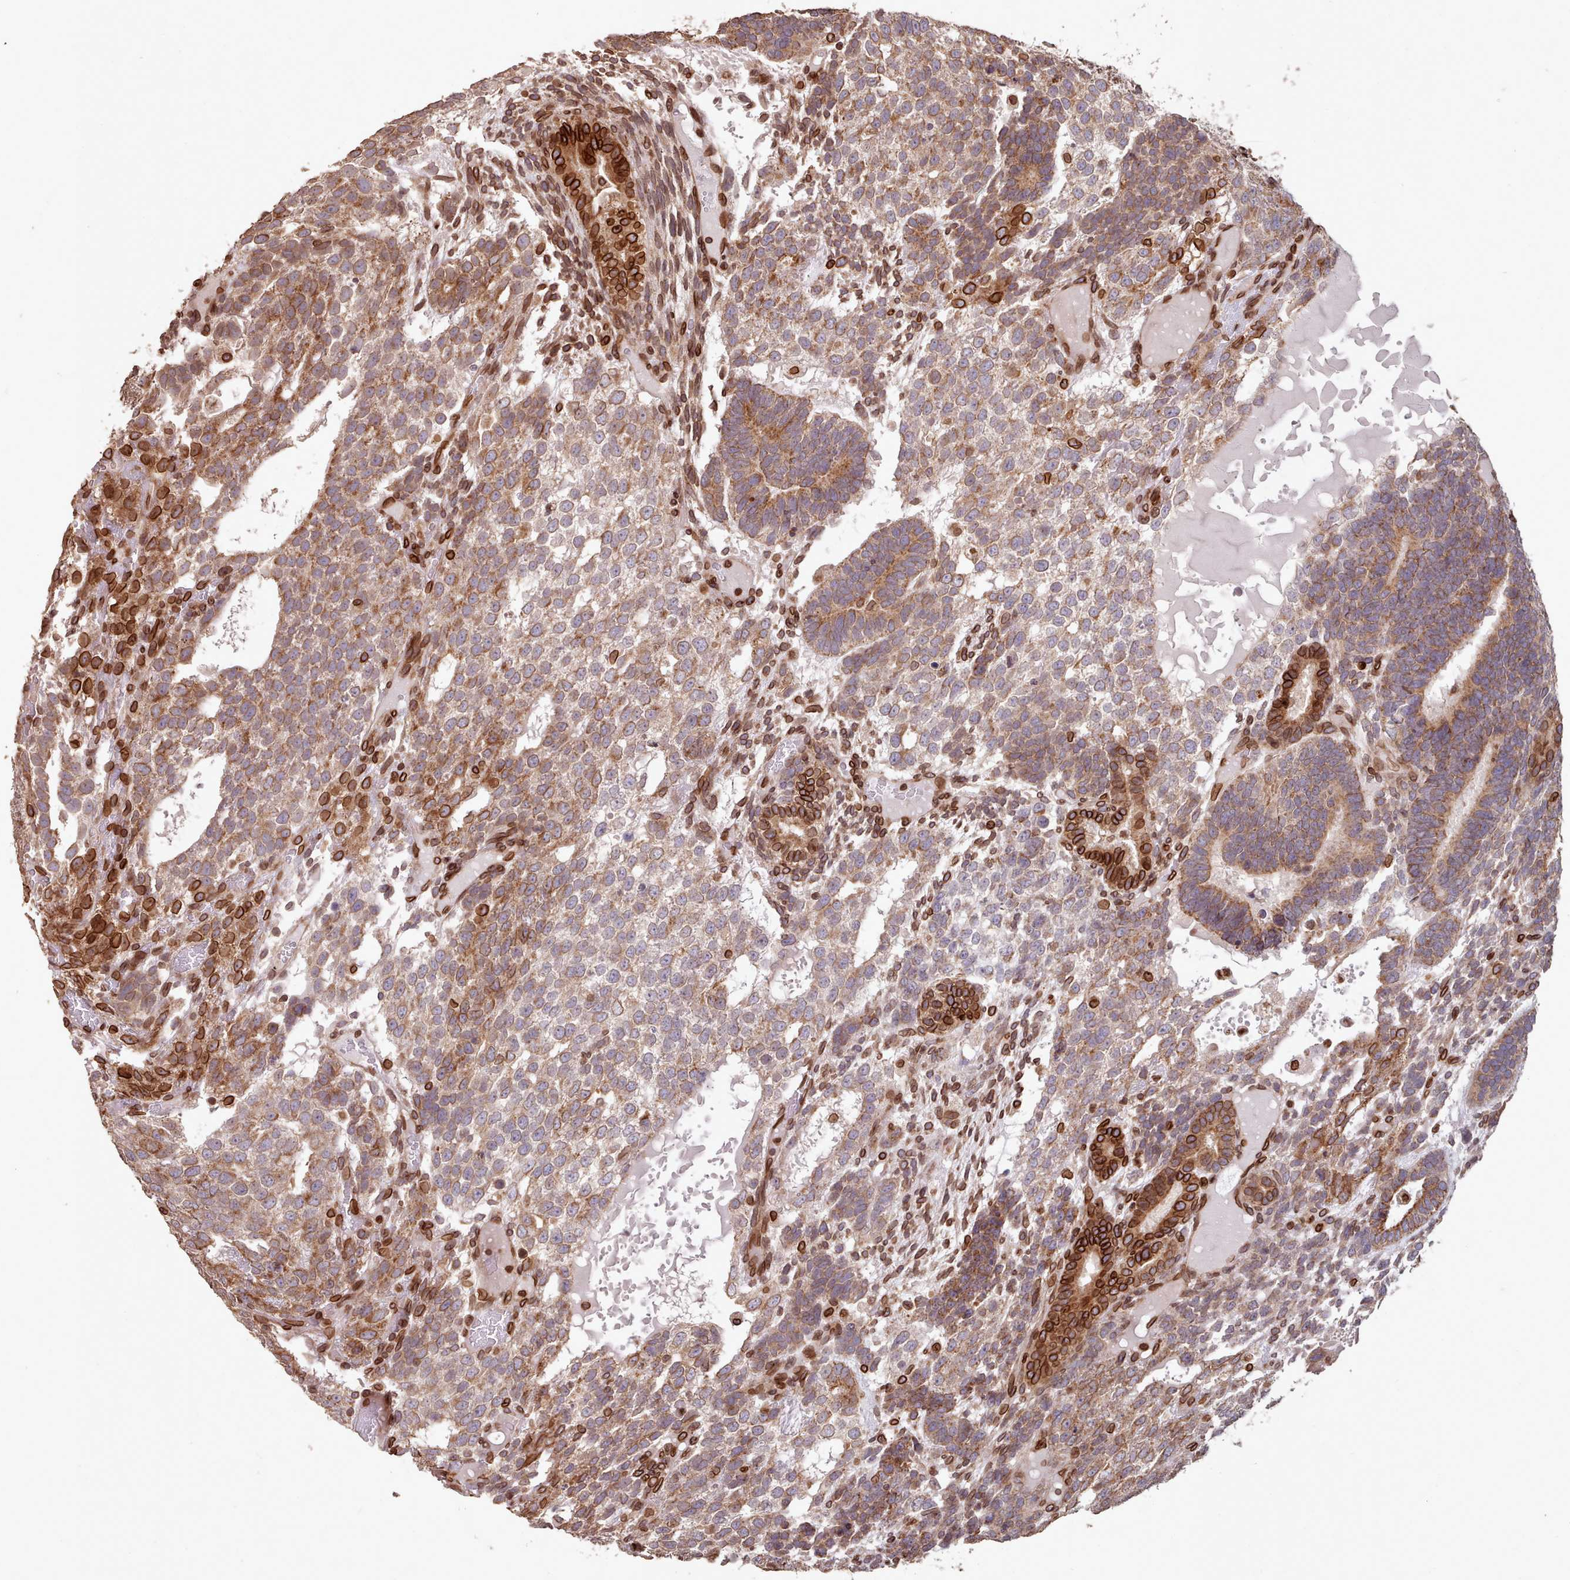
{"staining": {"intensity": "moderate", "quantity": ">75%", "location": "cytoplasmic/membranous"}, "tissue": "testis cancer", "cell_type": "Tumor cells", "image_type": "cancer", "snomed": [{"axis": "morphology", "description": "Carcinoma, Embryonal, NOS"}, {"axis": "topography", "description": "Testis"}], "caption": "DAB (3,3'-diaminobenzidine) immunohistochemical staining of testis cancer demonstrates moderate cytoplasmic/membranous protein staining in approximately >75% of tumor cells.", "gene": "TOR1AIP1", "patient": {"sex": "male", "age": 23}}